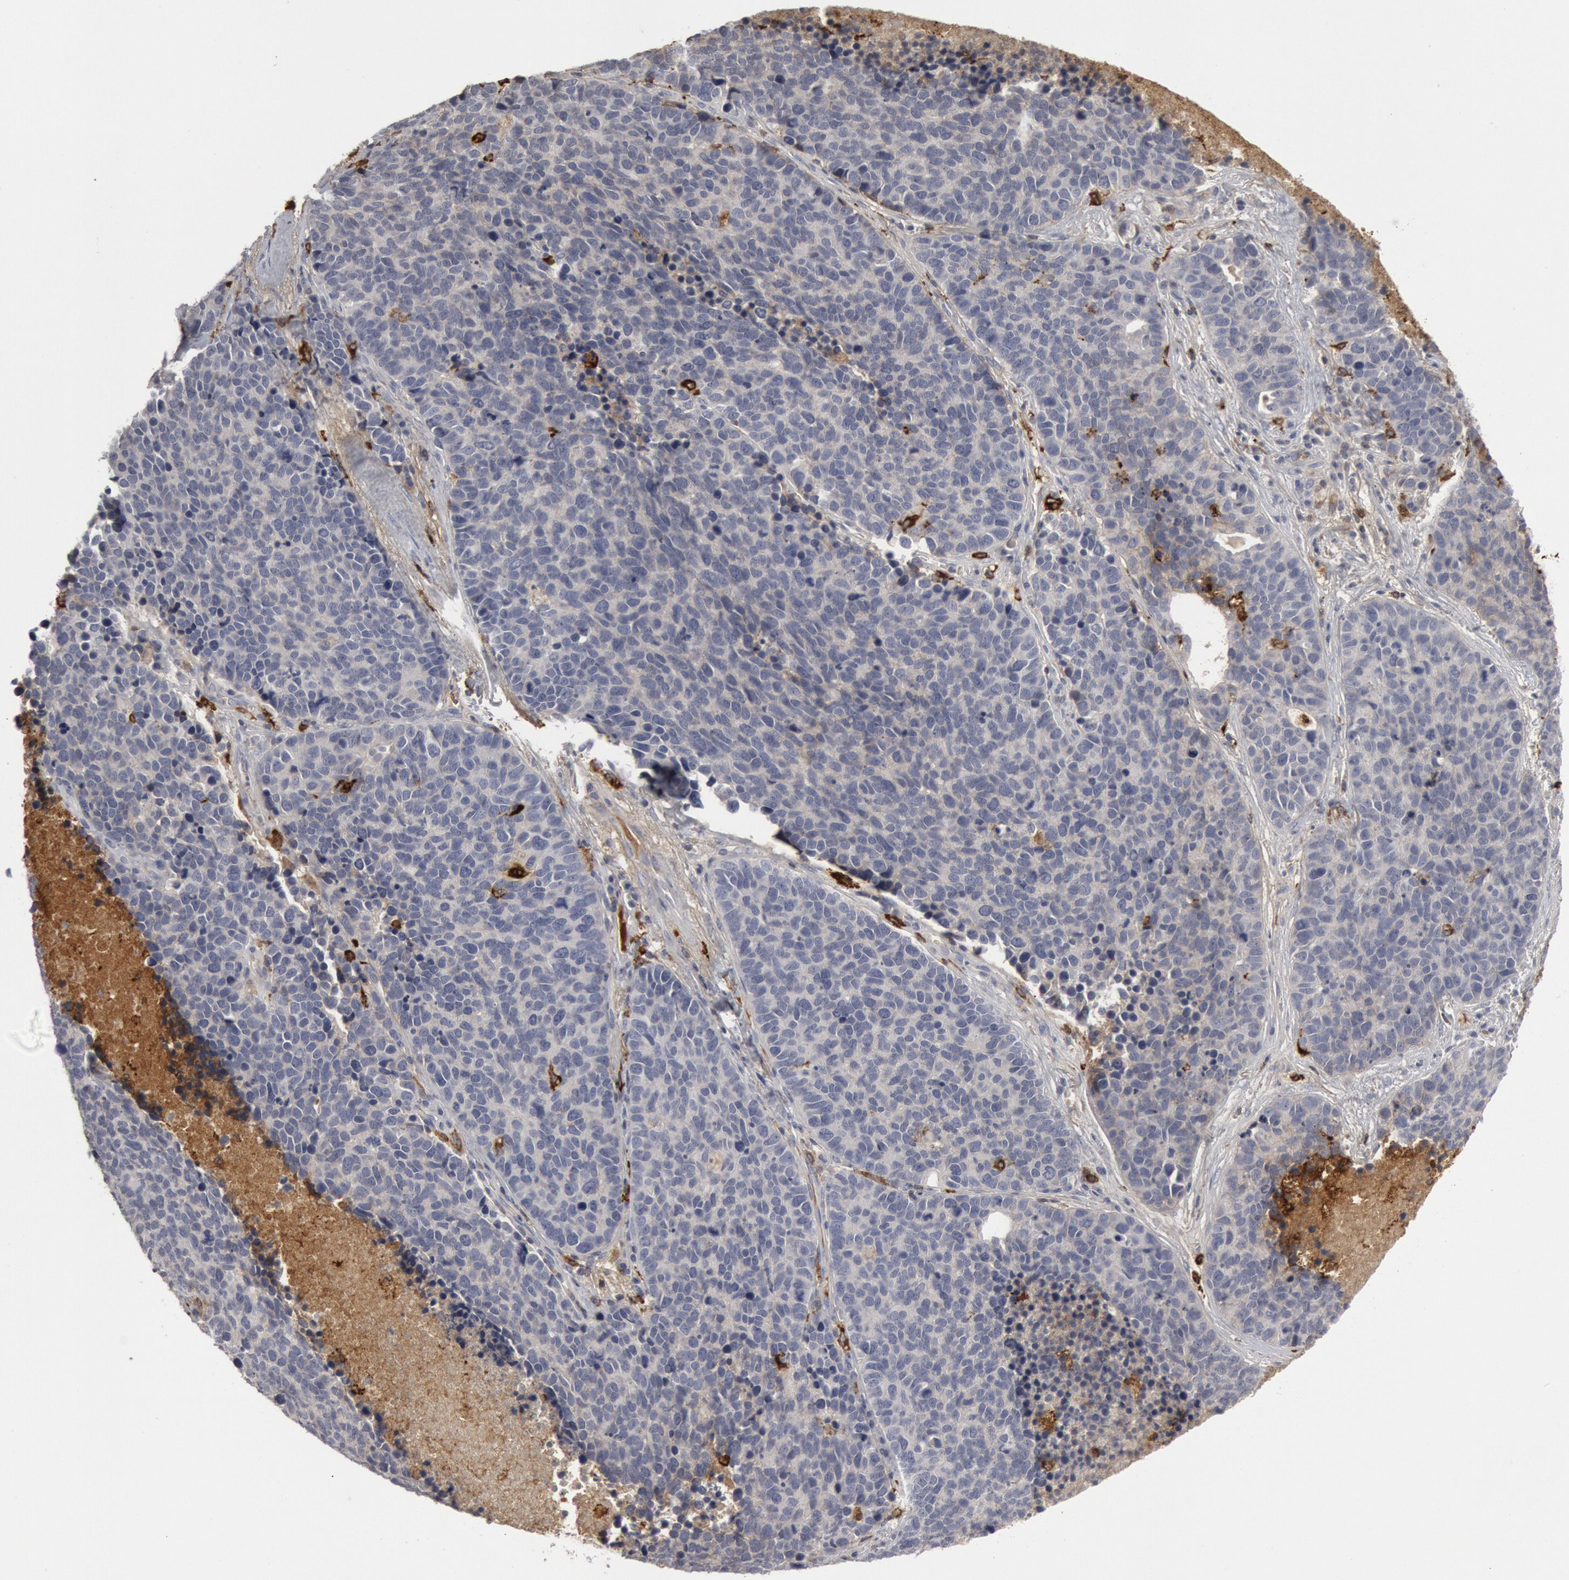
{"staining": {"intensity": "negative", "quantity": "none", "location": "none"}, "tissue": "lung cancer", "cell_type": "Tumor cells", "image_type": "cancer", "snomed": [{"axis": "morphology", "description": "Neoplasm, malignant, NOS"}, {"axis": "topography", "description": "Lung"}], "caption": "IHC micrograph of neoplastic tissue: human neoplasm (malignant) (lung) stained with DAB (3,3'-diaminobenzidine) exhibits no significant protein expression in tumor cells.", "gene": "C1QC", "patient": {"sex": "female", "age": 75}}